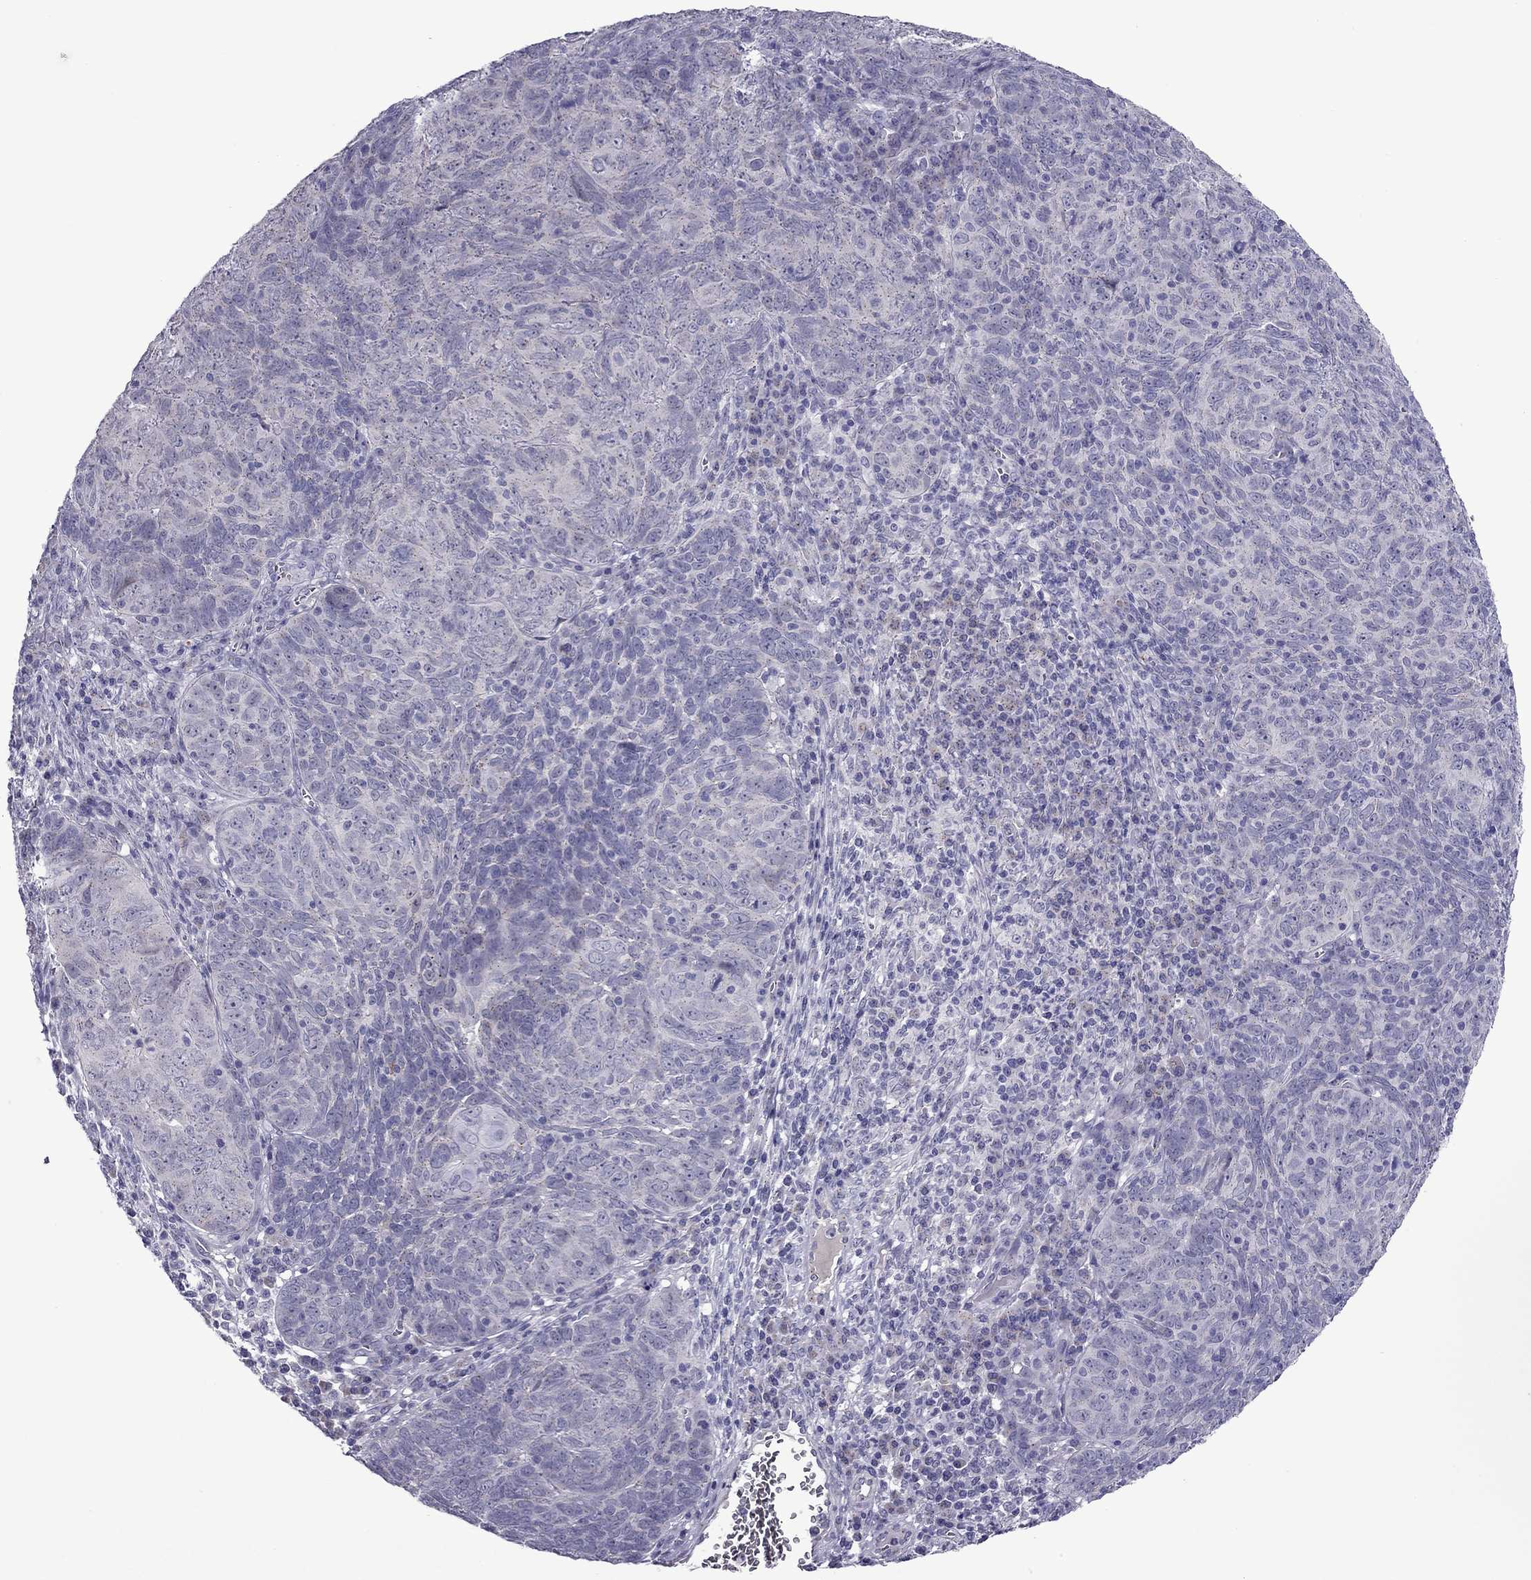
{"staining": {"intensity": "negative", "quantity": "none", "location": "none"}, "tissue": "skin cancer", "cell_type": "Tumor cells", "image_type": "cancer", "snomed": [{"axis": "morphology", "description": "Squamous cell carcinoma, NOS"}, {"axis": "topography", "description": "Skin"}, {"axis": "topography", "description": "Anal"}], "caption": "Immunohistochemistry photomicrograph of neoplastic tissue: human skin cancer stained with DAB demonstrates no significant protein staining in tumor cells.", "gene": "MYBPH", "patient": {"sex": "female", "age": 51}}